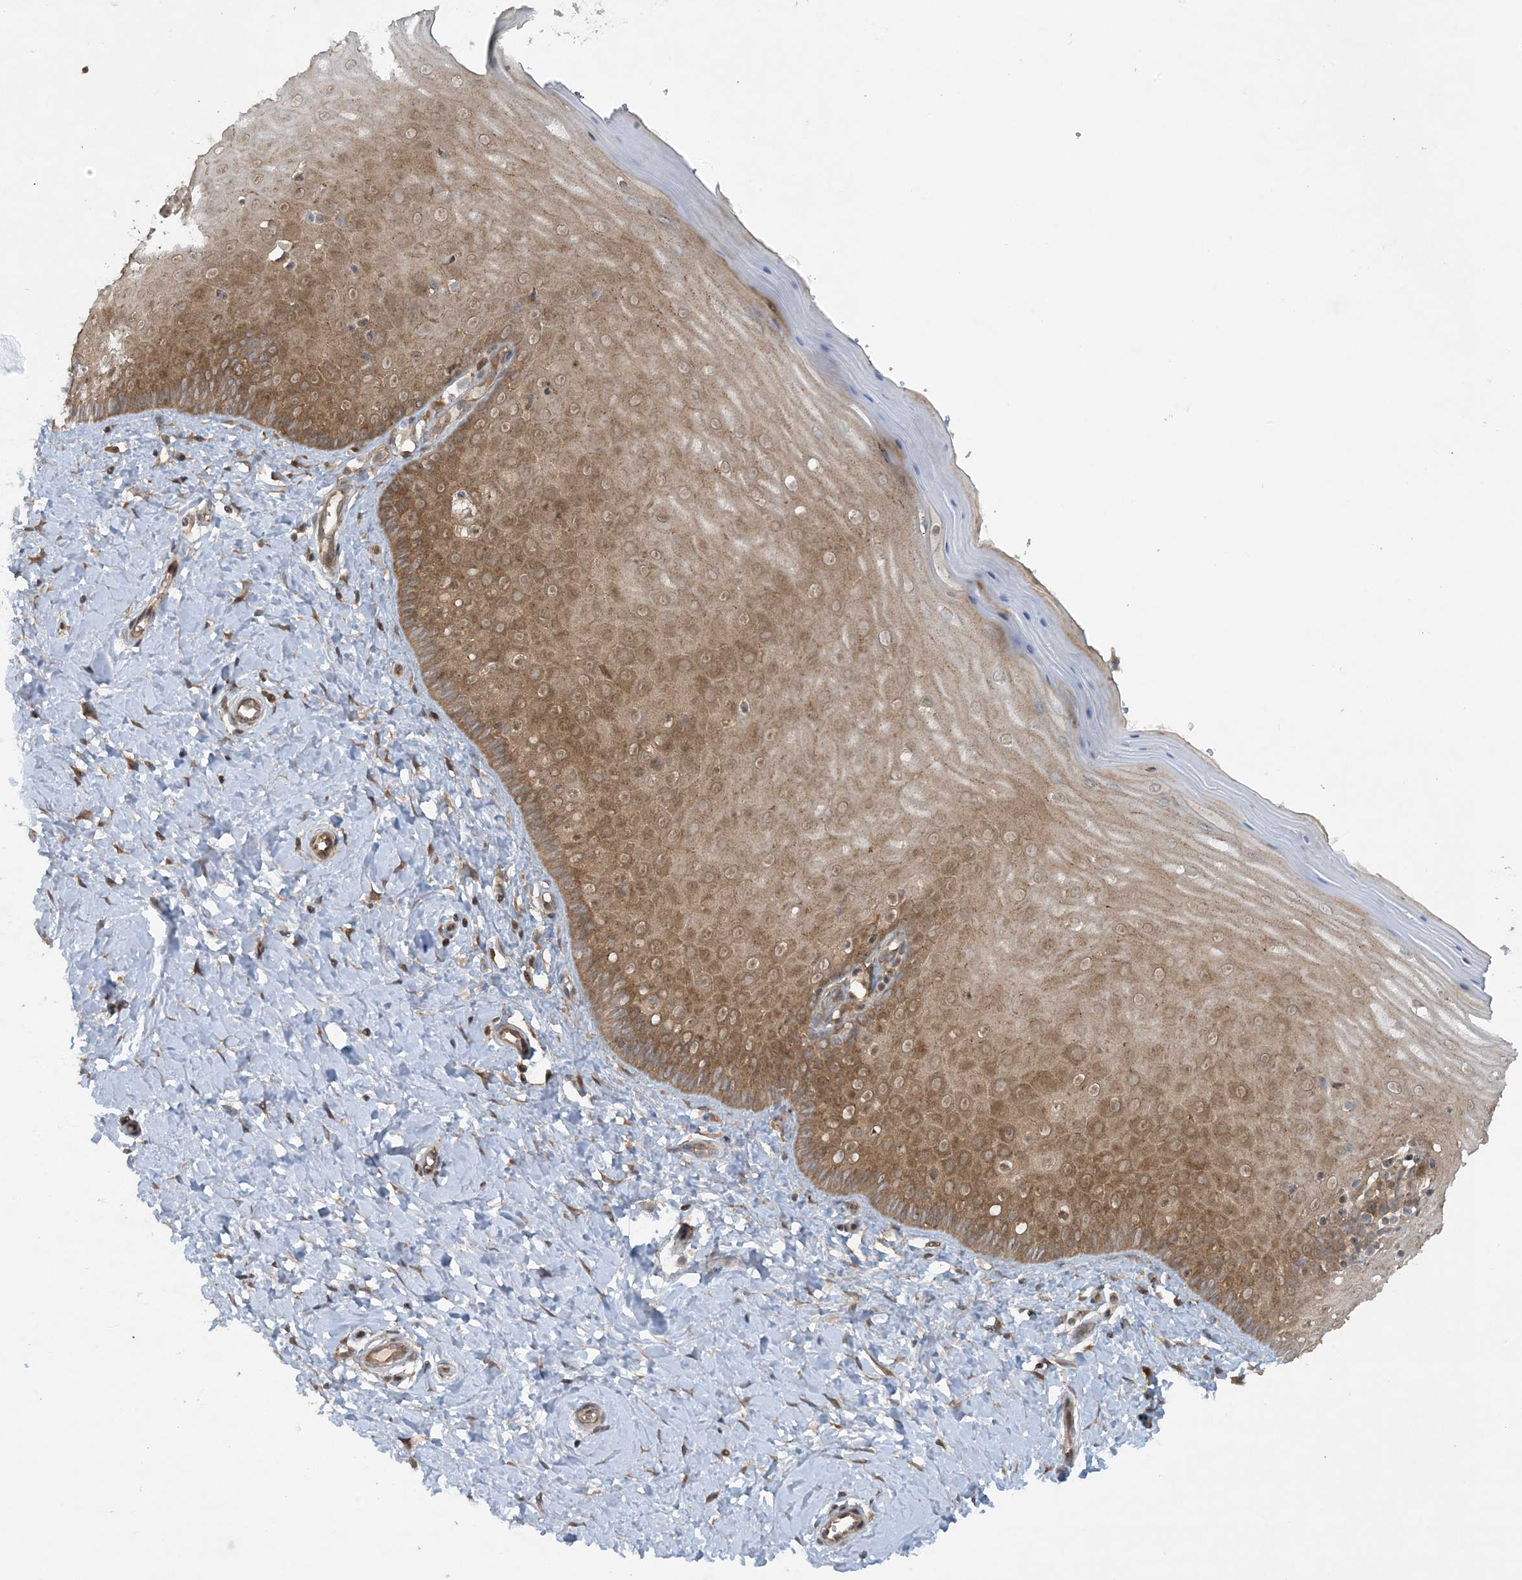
{"staining": {"intensity": "moderate", "quantity": ">75%", "location": "cytoplasmic/membranous"}, "tissue": "cervix", "cell_type": "Glandular cells", "image_type": "normal", "snomed": [{"axis": "morphology", "description": "Normal tissue, NOS"}, {"axis": "topography", "description": "Cervix"}], "caption": "Immunohistochemistry (IHC) photomicrograph of normal cervix stained for a protein (brown), which demonstrates medium levels of moderate cytoplasmic/membranous positivity in approximately >75% of glandular cells.", "gene": "STAM2", "patient": {"sex": "female", "age": 55}}